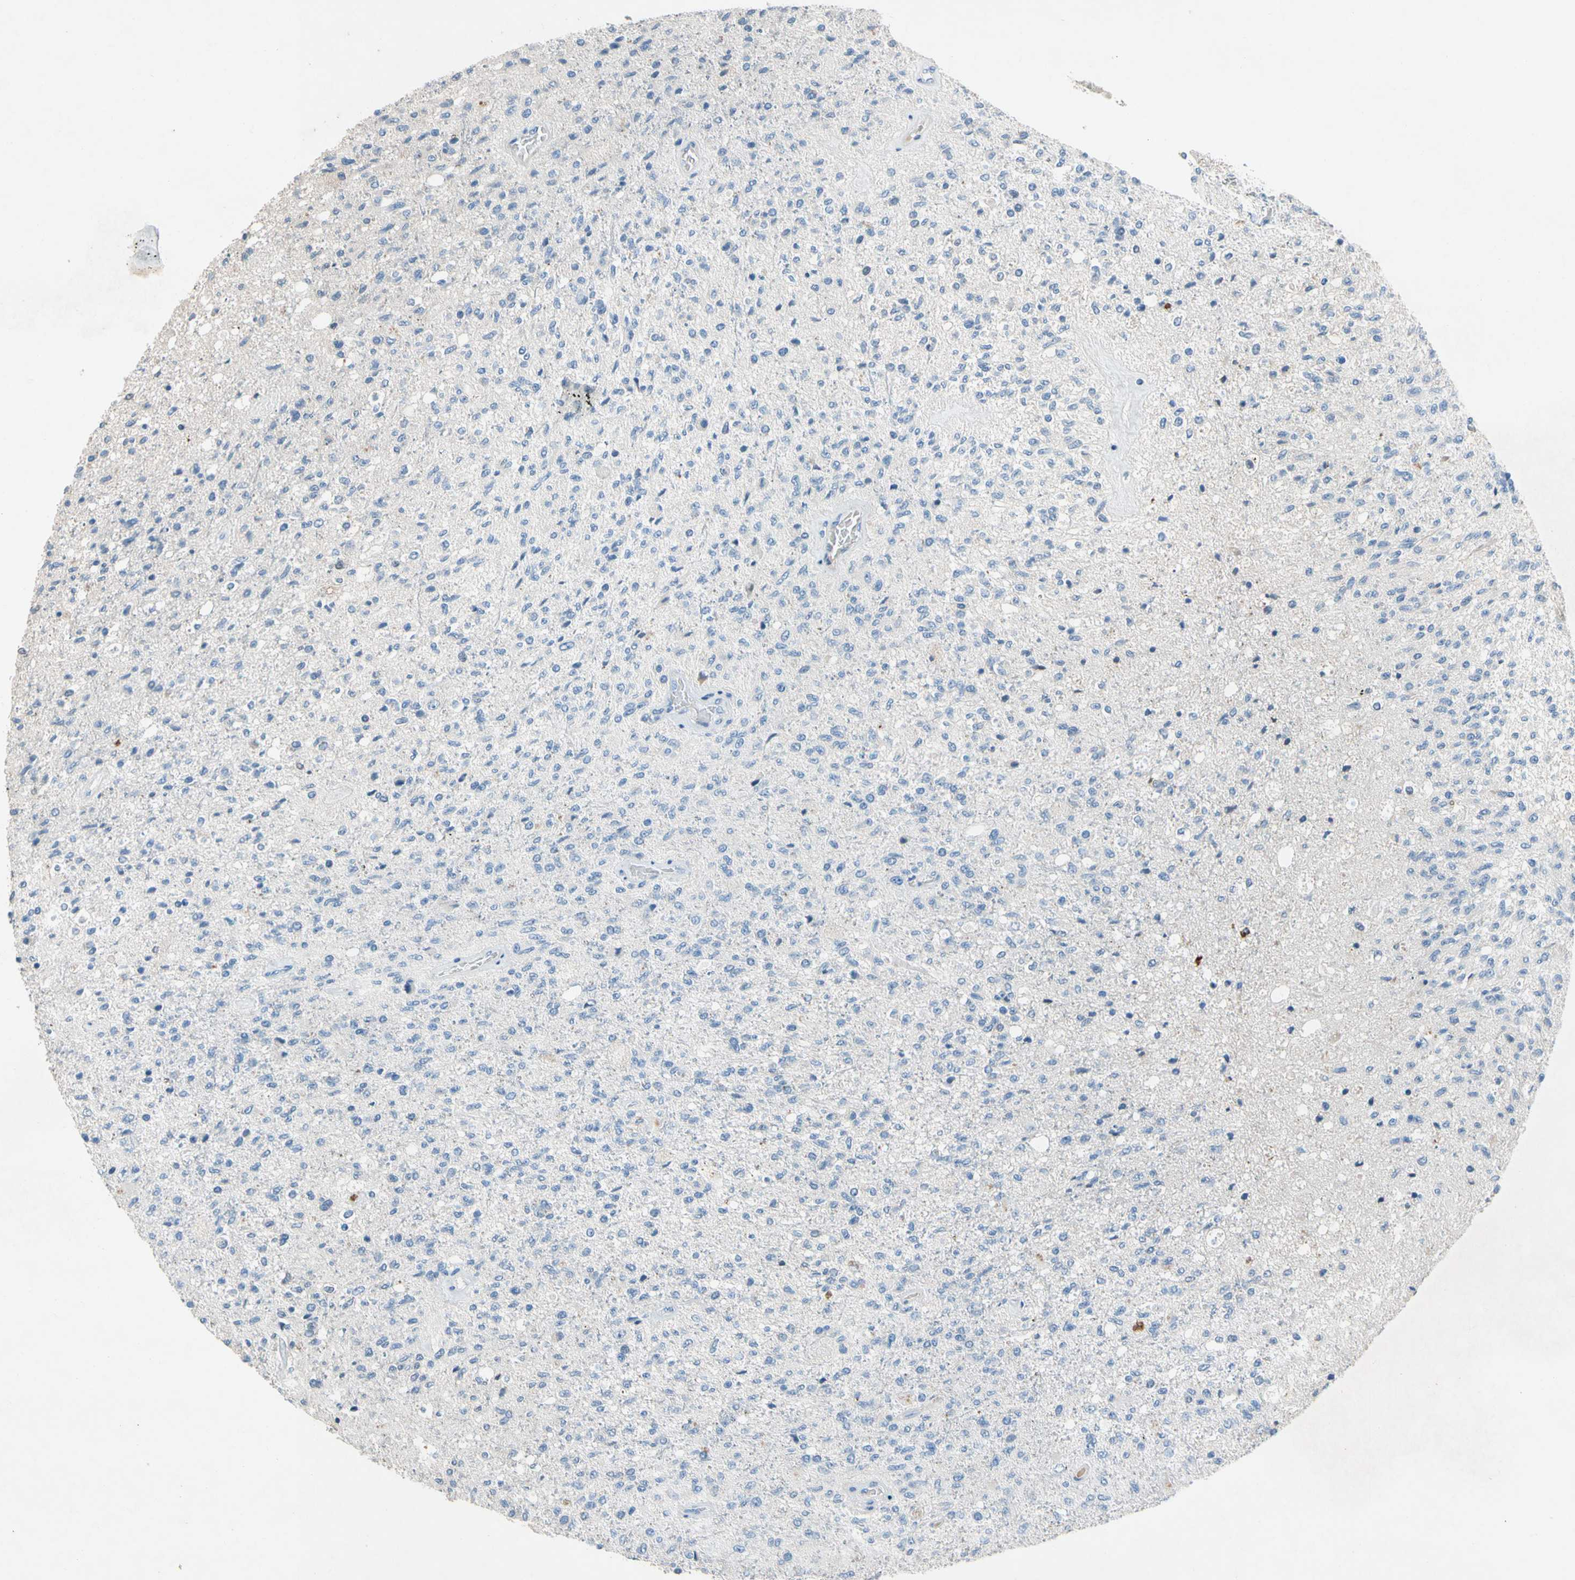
{"staining": {"intensity": "negative", "quantity": "none", "location": "none"}, "tissue": "glioma", "cell_type": "Tumor cells", "image_type": "cancer", "snomed": [{"axis": "morphology", "description": "Normal tissue, NOS"}, {"axis": "morphology", "description": "Glioma, malignant, High grade"}, {"axis": "topography", "description": "Cerebral cortex"}], "caption": "A high-resolution image shows immunohistochemistry (IHC) staining of malignant glioma (high-grade), which shows no significant positivity in tumor cells. (DAB (3,3'-diaminobenzidine) immunohistochemistry (IHC) visualized using brightfield microscopy, high magnification).", "gene": "NDFIP2", "patient": {"sex": "male", "age": 77}}